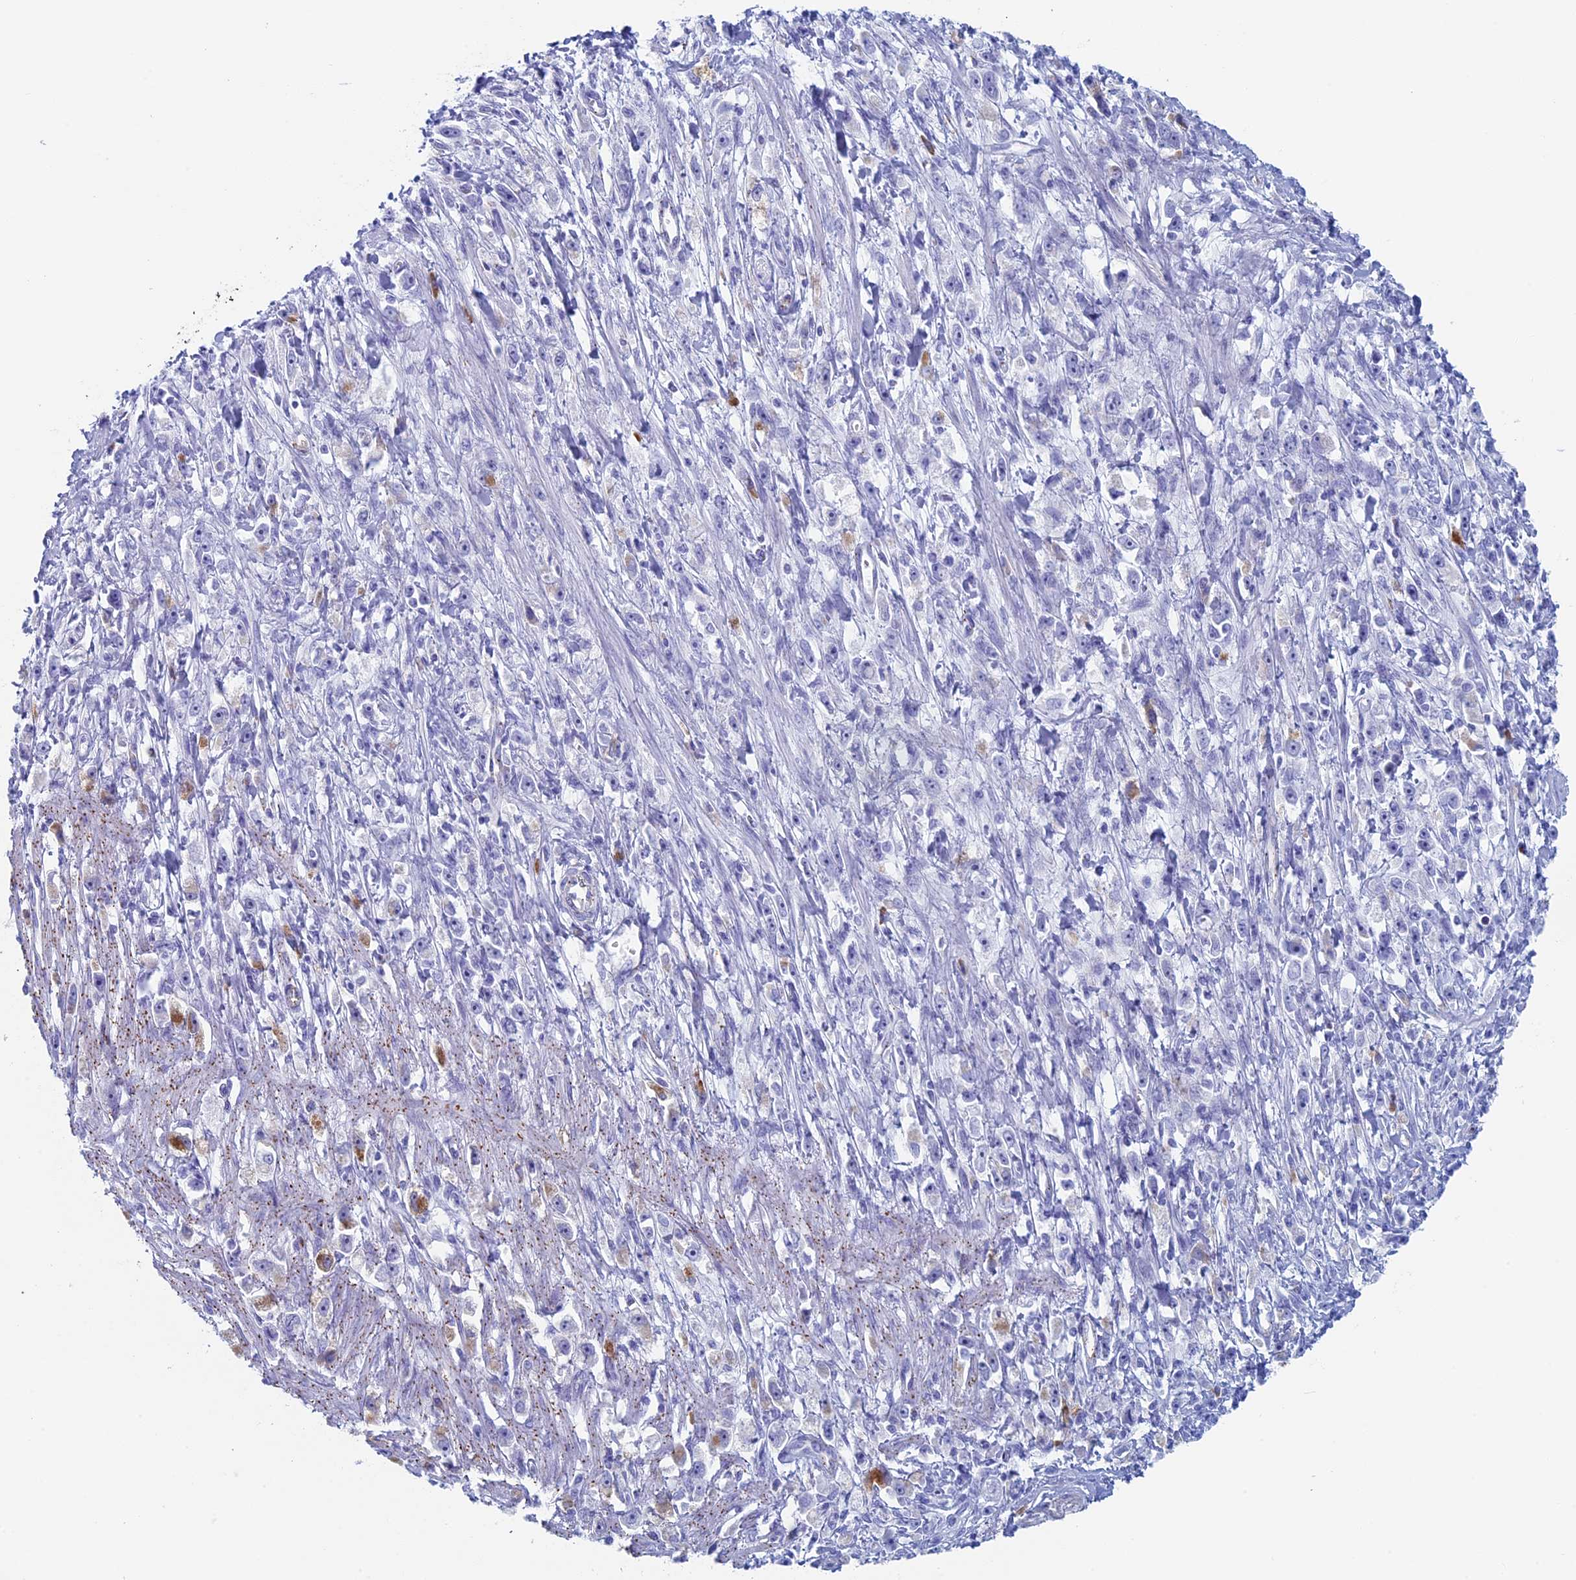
{"staining": {"intensity": "negative", "quantity": "none", "location": "none"}, "tissue": "stomach cancer", "cell_type": "Tumor cells", "image_type": "cancer", "snomed": [{"axis": "morphology", "description": "Adenocarcinoma, NOS"}, {"axis": "topography", "description": "Stomach"}], "caption": "Stomach cancer (adenocarcinoma) was stained to show a protein in brown. There is no significant positivity in tumor cells.", "gene": "MAGEB6", "patient": {"sex": "female", "age": 59}}